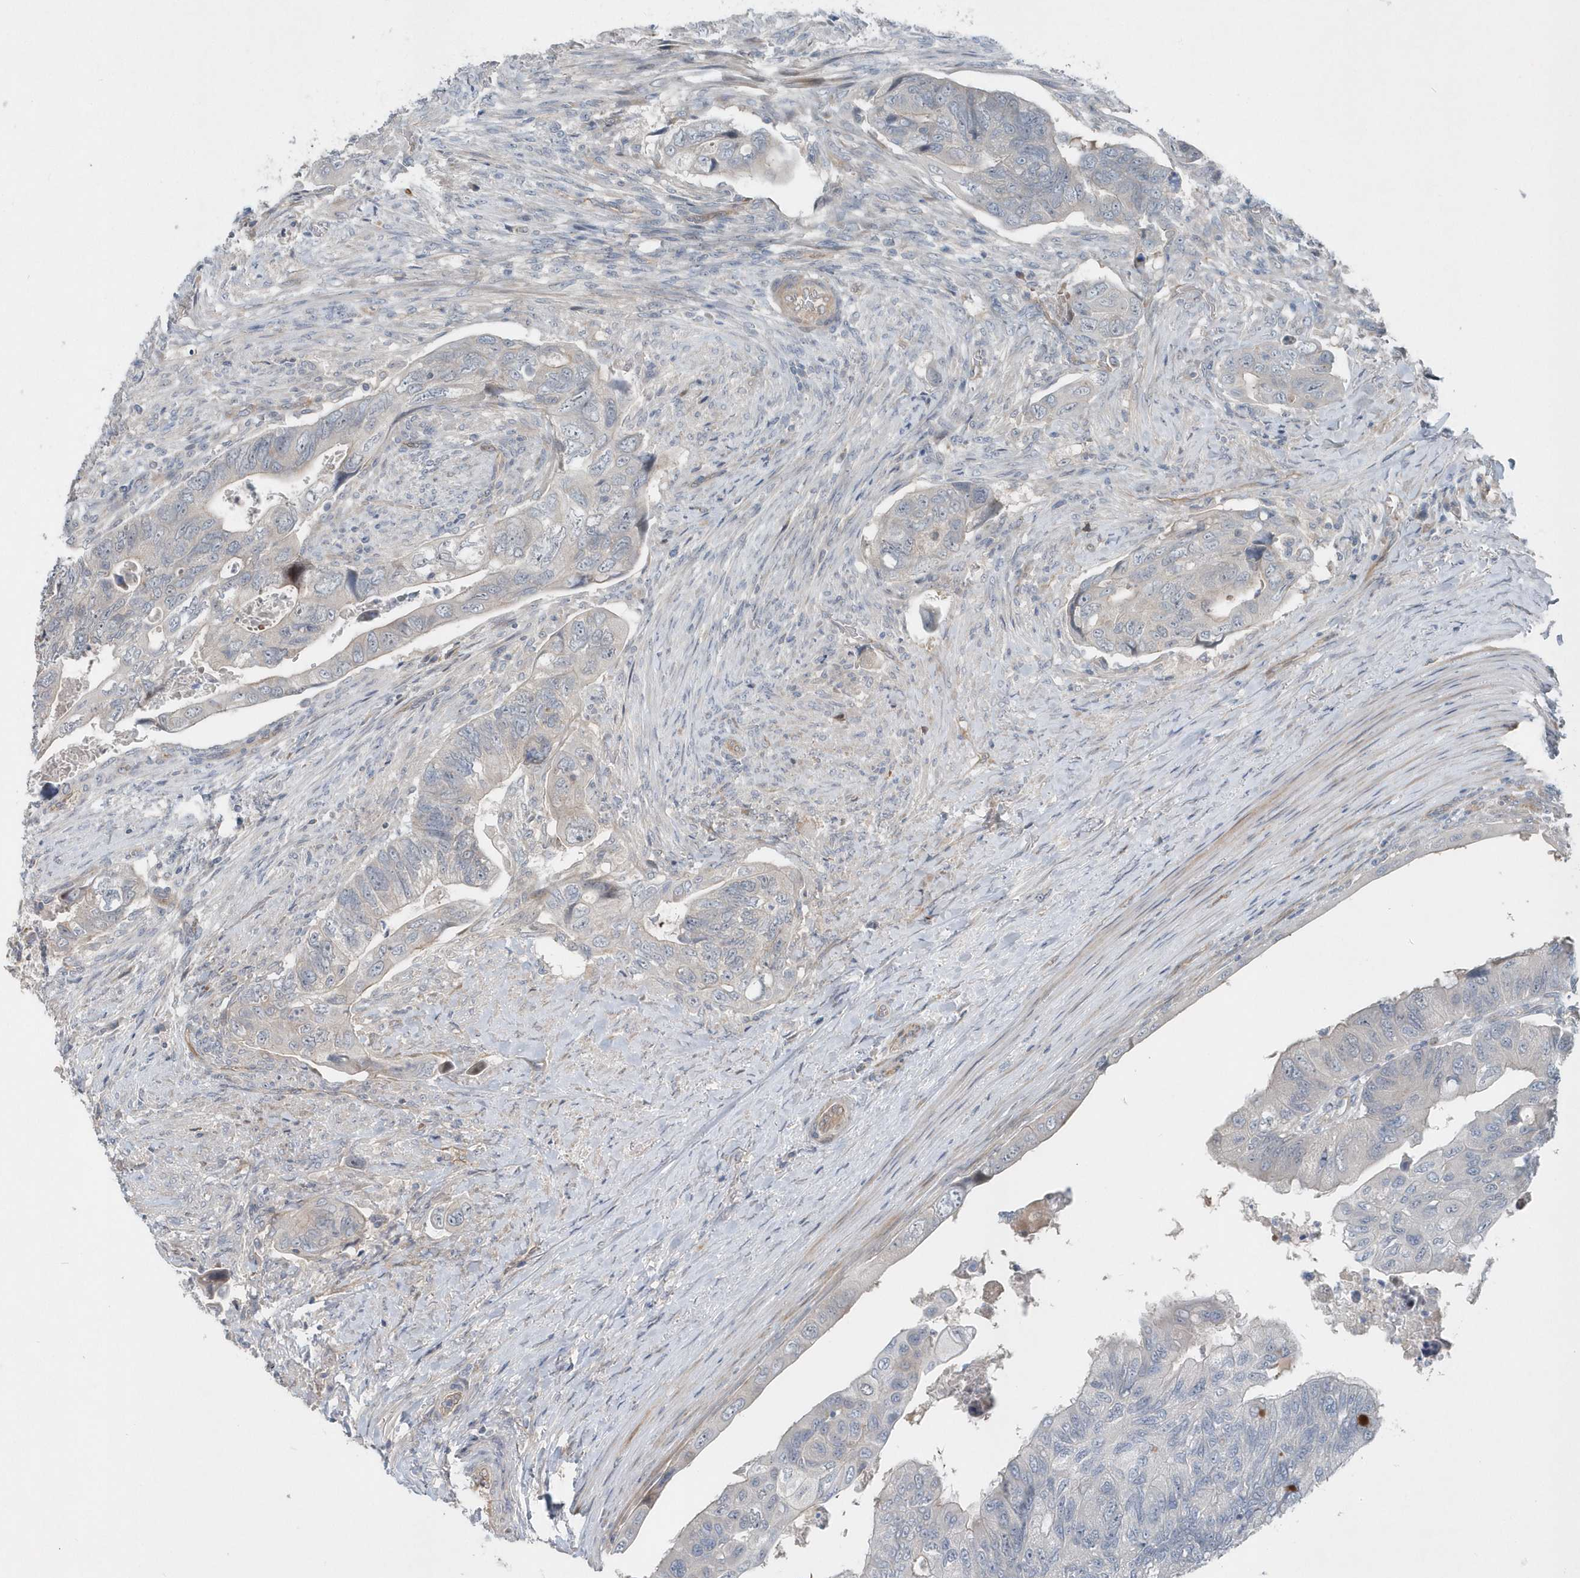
{"staining": {"intensity": "negative", "quantity": "none", "location": "none"}, "tissue": "colorectal cancer", "cell_type": "Tumor cells", "image_type": "cancer", "snomed": [{"axis": "morphology", "description": "Adenocarcinoma, NOS"}, {"axis": "topography", "description": "Rectum"}], "caption": "Tumor cells show no significant protein staining in adenocarcinoma (colorectal).", "gene": "MCC", "patient": {"sex": "male", "age": 63}}